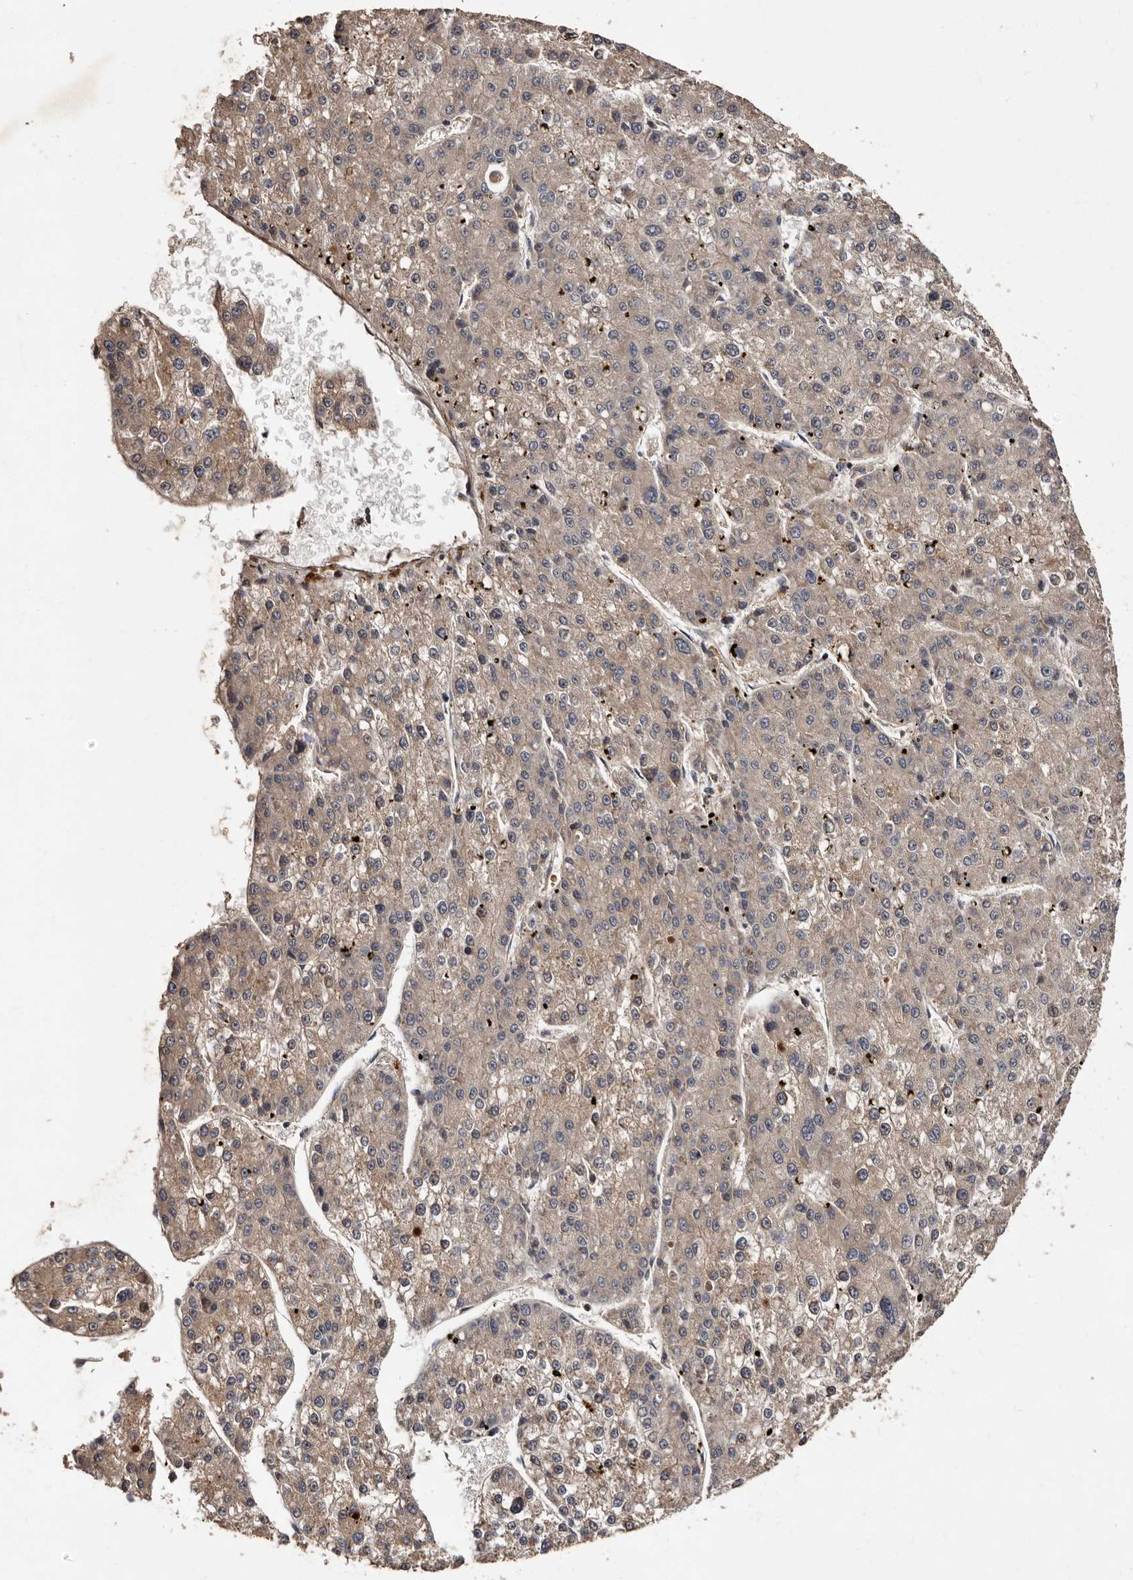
{"staining": {"intensity": "weak", "quantity": ">75%", "location": "cytoplasmic/membranous"}, "tissue": "liver cancer", "cell_type": "Tumor cells", "image_type": "cancer", "snomed": [{"axis": "morphology", "description": "Carcinoma, Hepatocellular, NOS"}, {"axis": "topography", "description": "Liver"}], "caption": "This image displays IHC staining of liver cancer, with low weak cytoplasmic/membranous expression in approximately >75% of tumor cells.", "gene": "PRKD3", "patient": {"sex": "female", "age": 73}}